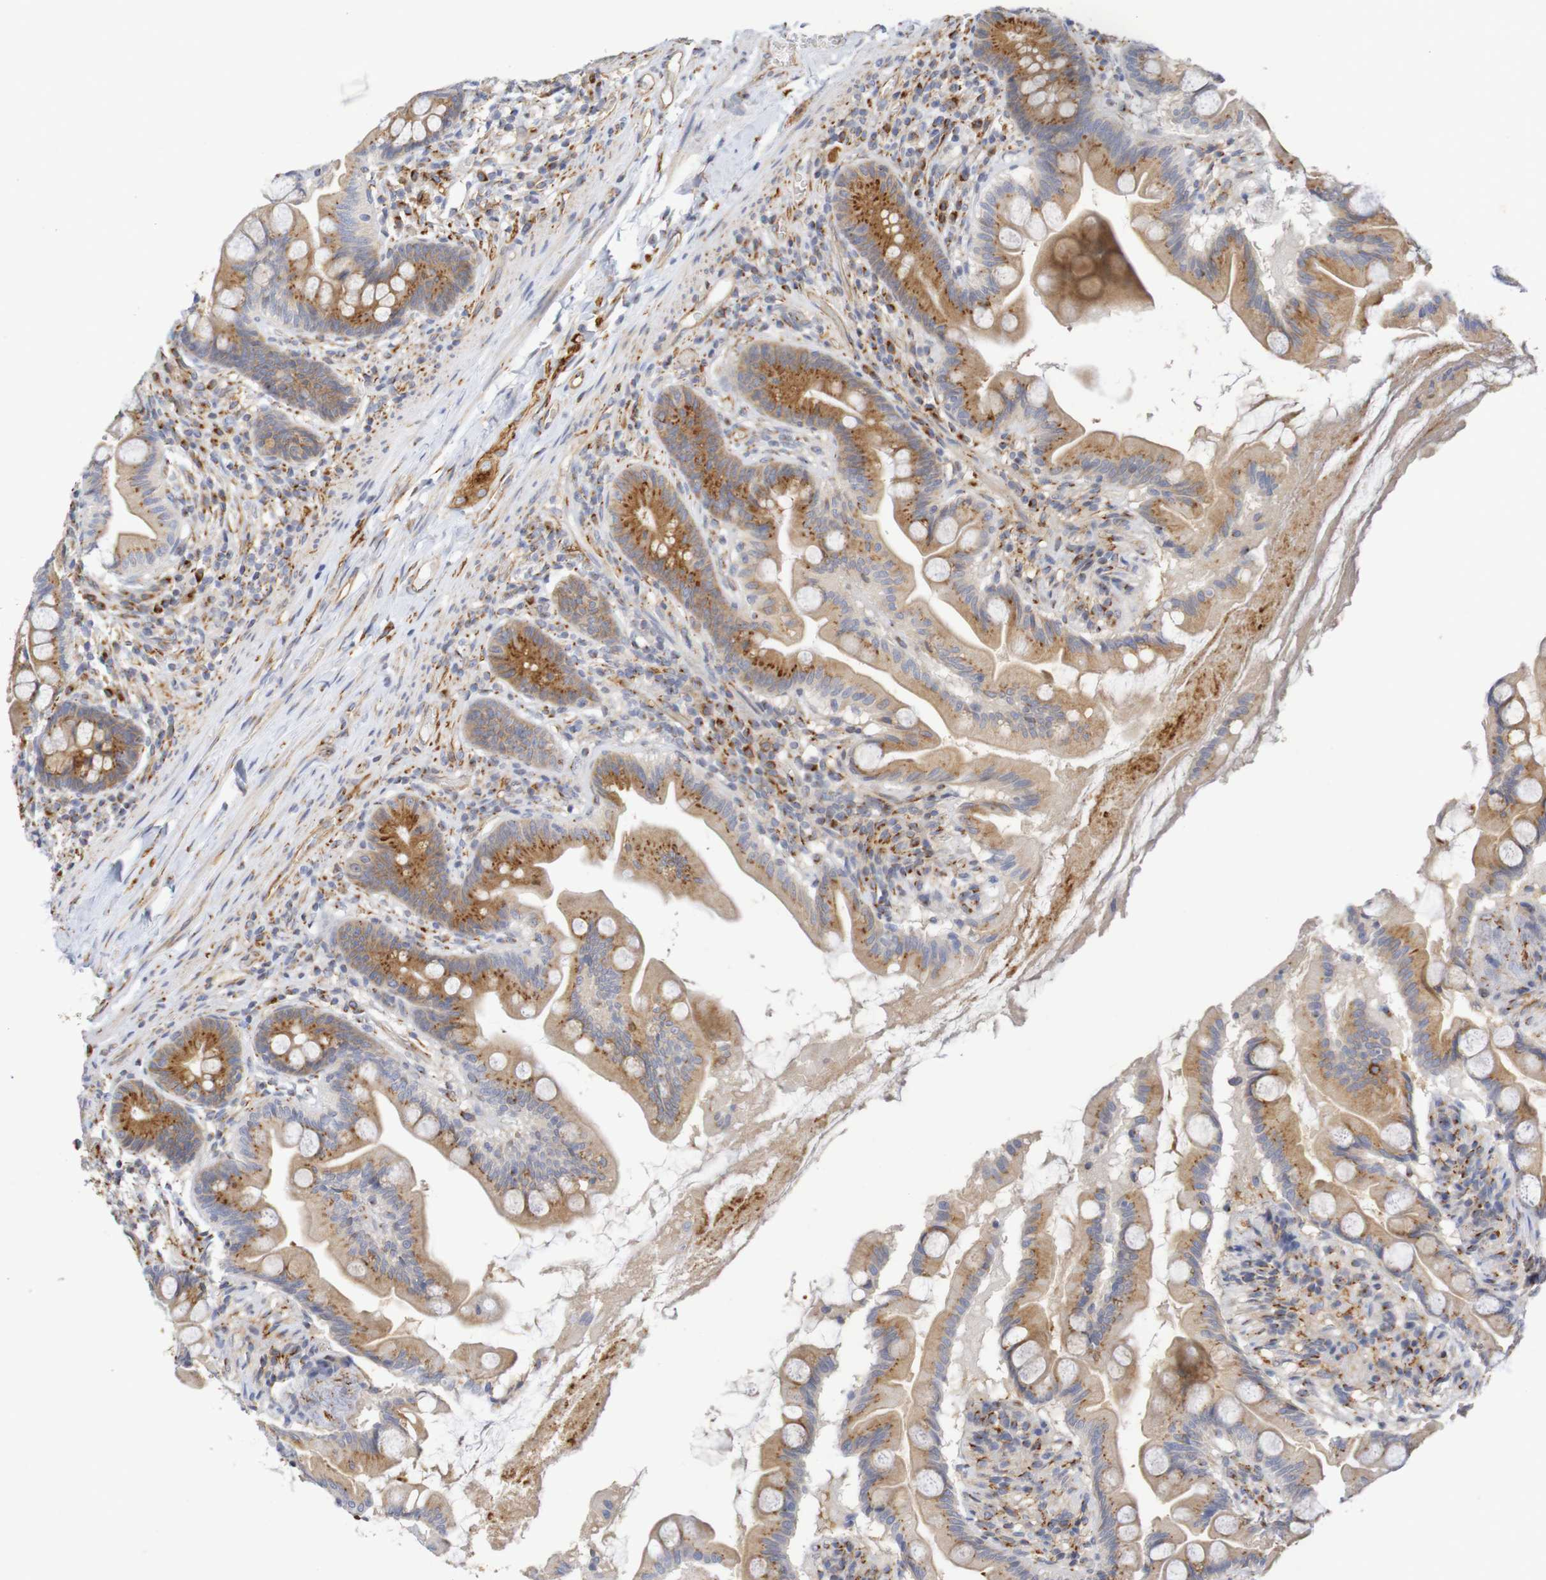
{"staining": {"intensity": "moderate", "quantity": ">75%", "location": "cytoplasmic/membranous"}, "tissue": "small intestine", "cell_type": "Glandular cells", "image_type": "normal", "snomed": [{"axis": "morphology", "description": "Normal tissue, NOS"}, {"axis": "topography", "description": "Small intestine"}], "caption": "Protein staining of unremarkable small intestine displays moderate cytoplasmic/membranous positivity in approximately >75% of glandular cells. (Stains: DAB (3,3'-diaminobenzidine) in brown, nuclei in blue, Microscopy: brightfield microscopy at high magnification).", "gene": "DCP2", "patient": {"sex": "female", "age": 56}}